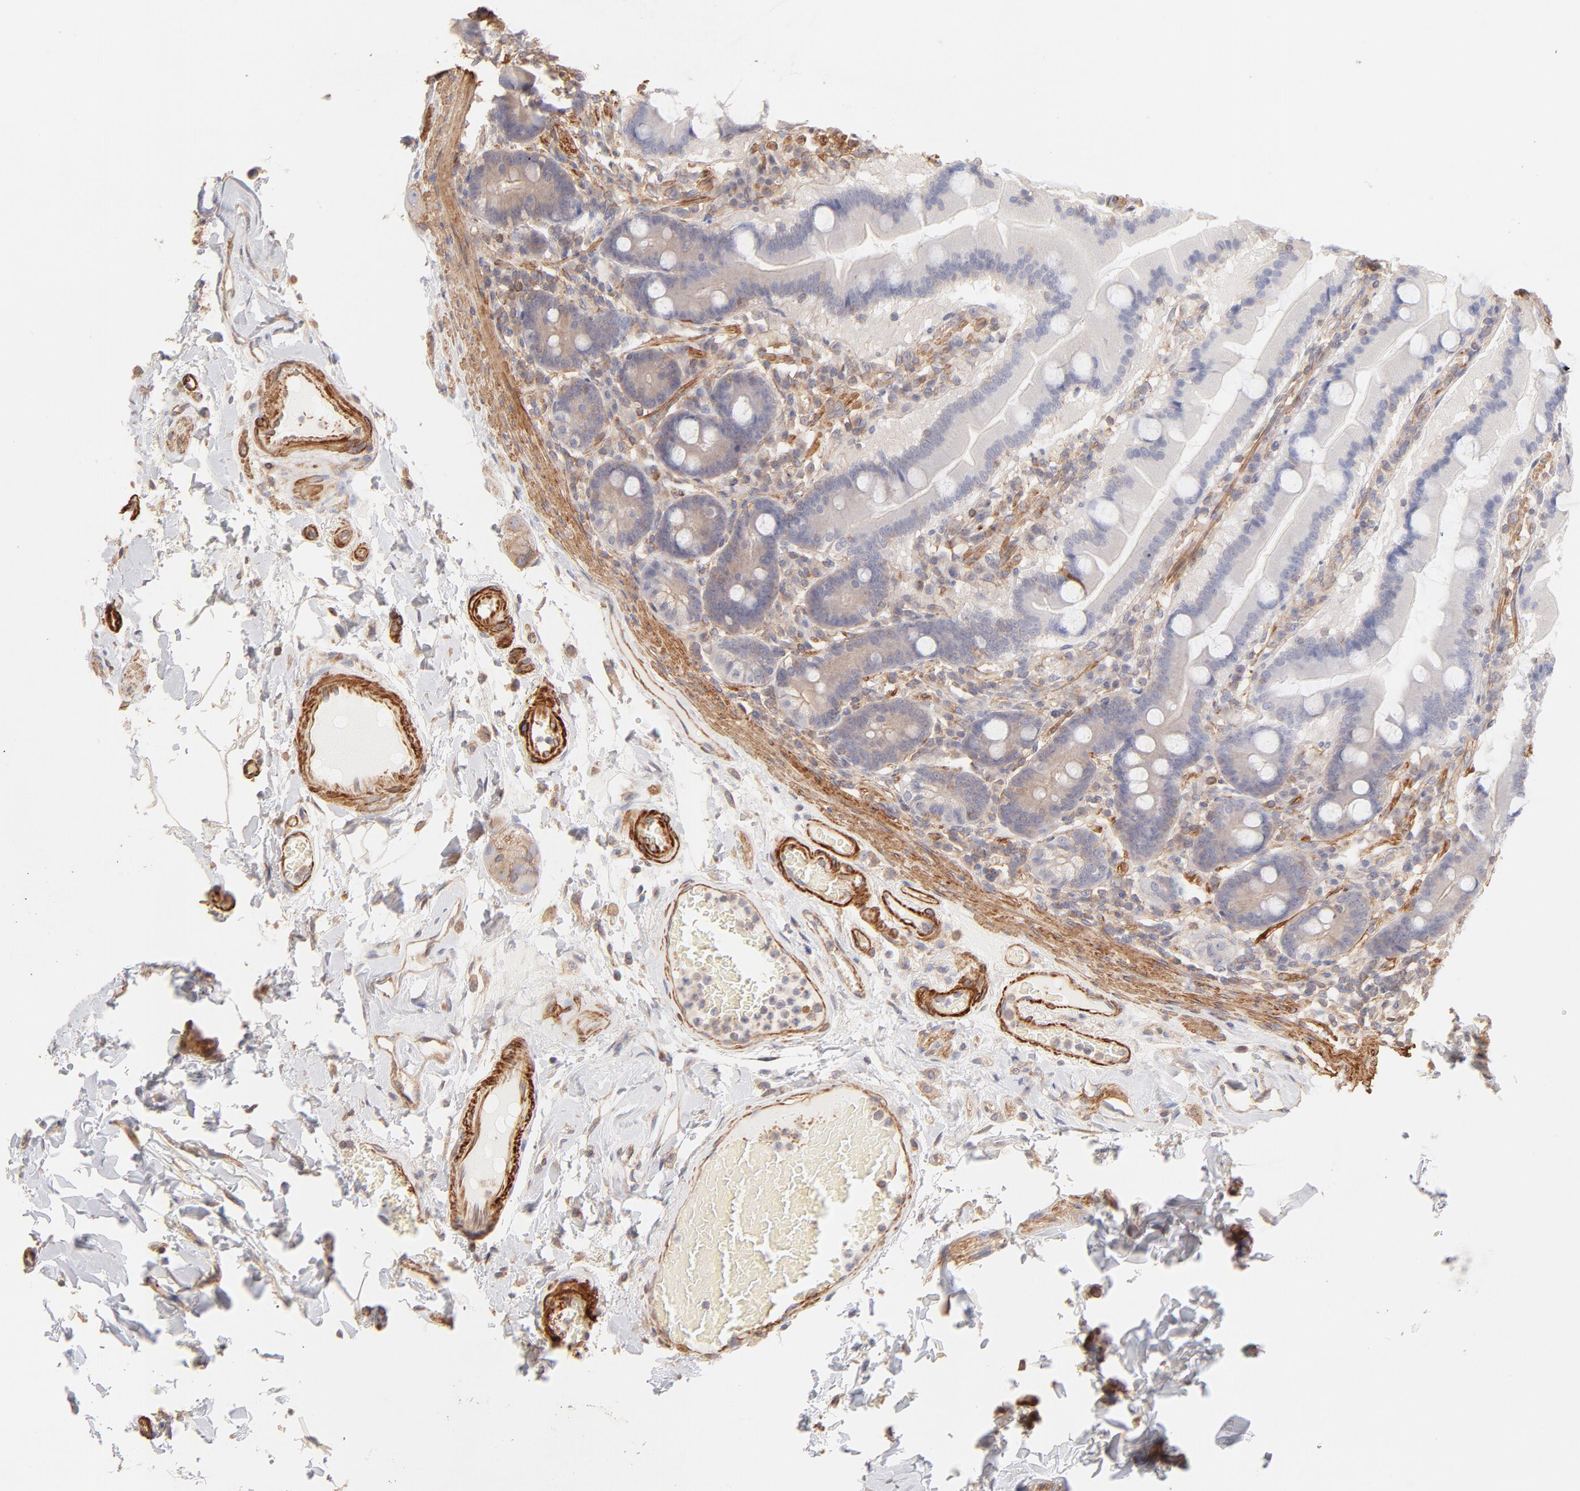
{"staining": {"intensity": "negative", "quantity": "none", "location": "none"}, "tissue": "duodenum", "cell_type": "Glandular cells", "image_type": "normal", "snomed": [{"axis": "morphology", "description": "Normal tissue, NOS"}, {"axis": "topography", "description": "Duodenum"}], "caption": "The histopathology image shows no significant positivity in glandular cells of duodenum.", "gene": "LDLRAP1", "patient": {"sex": "female", "age": 64}}